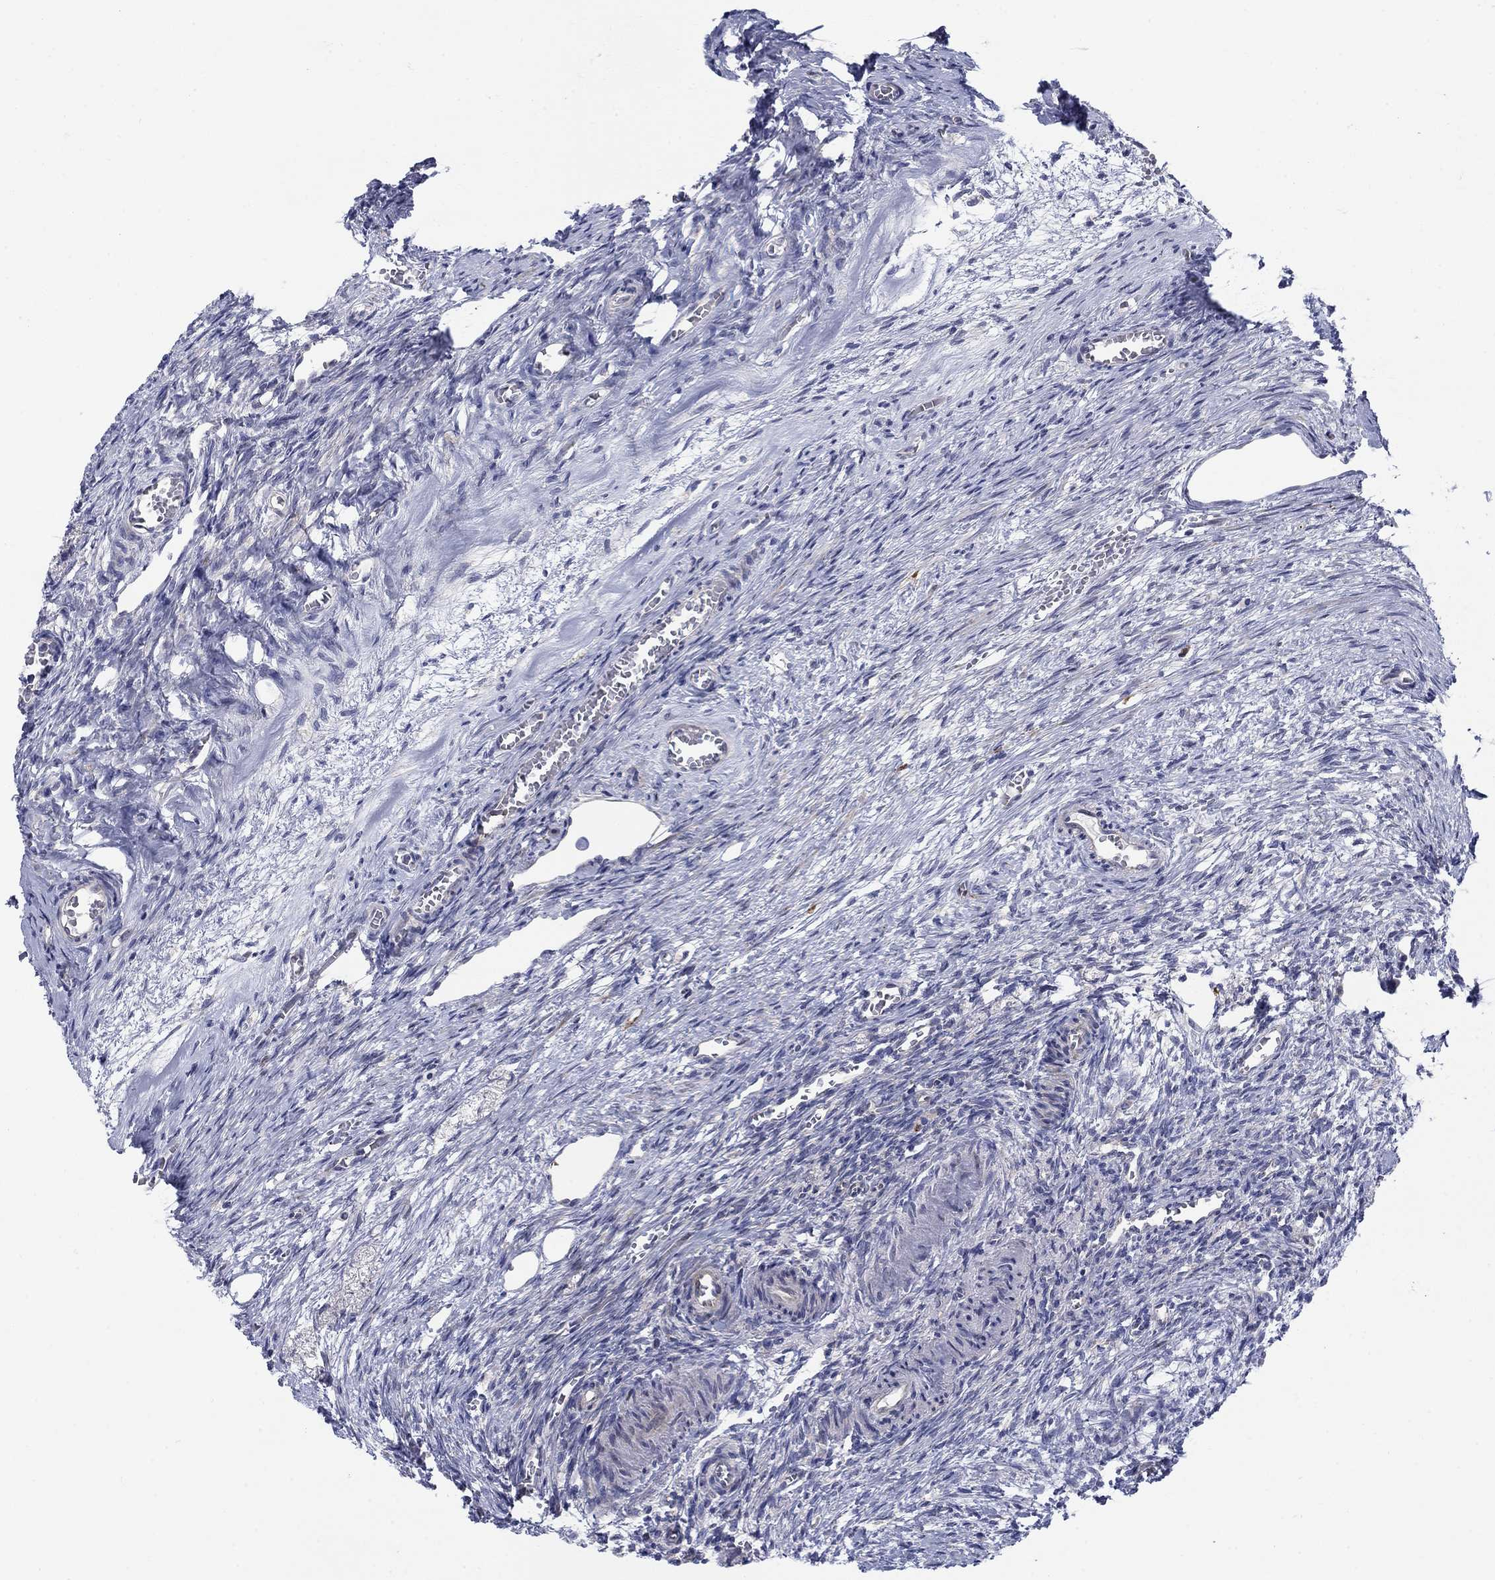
{"staining": {"intensity": "strong", "quantity": "25%-75%", "location": "cytoplasmic/membranous"}, "tissue": "ovary", "cell_type": "Follicle cells", "image_type": "normal", "snomed": [{"axis": "morphology", "description": "Normal tissue, NOS"}, {"axis": "topography", "description": "Ovary"}], "caption": "Ovary stained with DAB immunohistochemistry reveals high levels of strong cytoplasmic/membranous expression in about 25%-75% of follicle cells. (DAB (3,3'-diaminobenzidine) IHC, brown staining for protein, blue staining for nuclei).", "gene": "FXR1", "patient": {"sex": "female", "age": 39}}